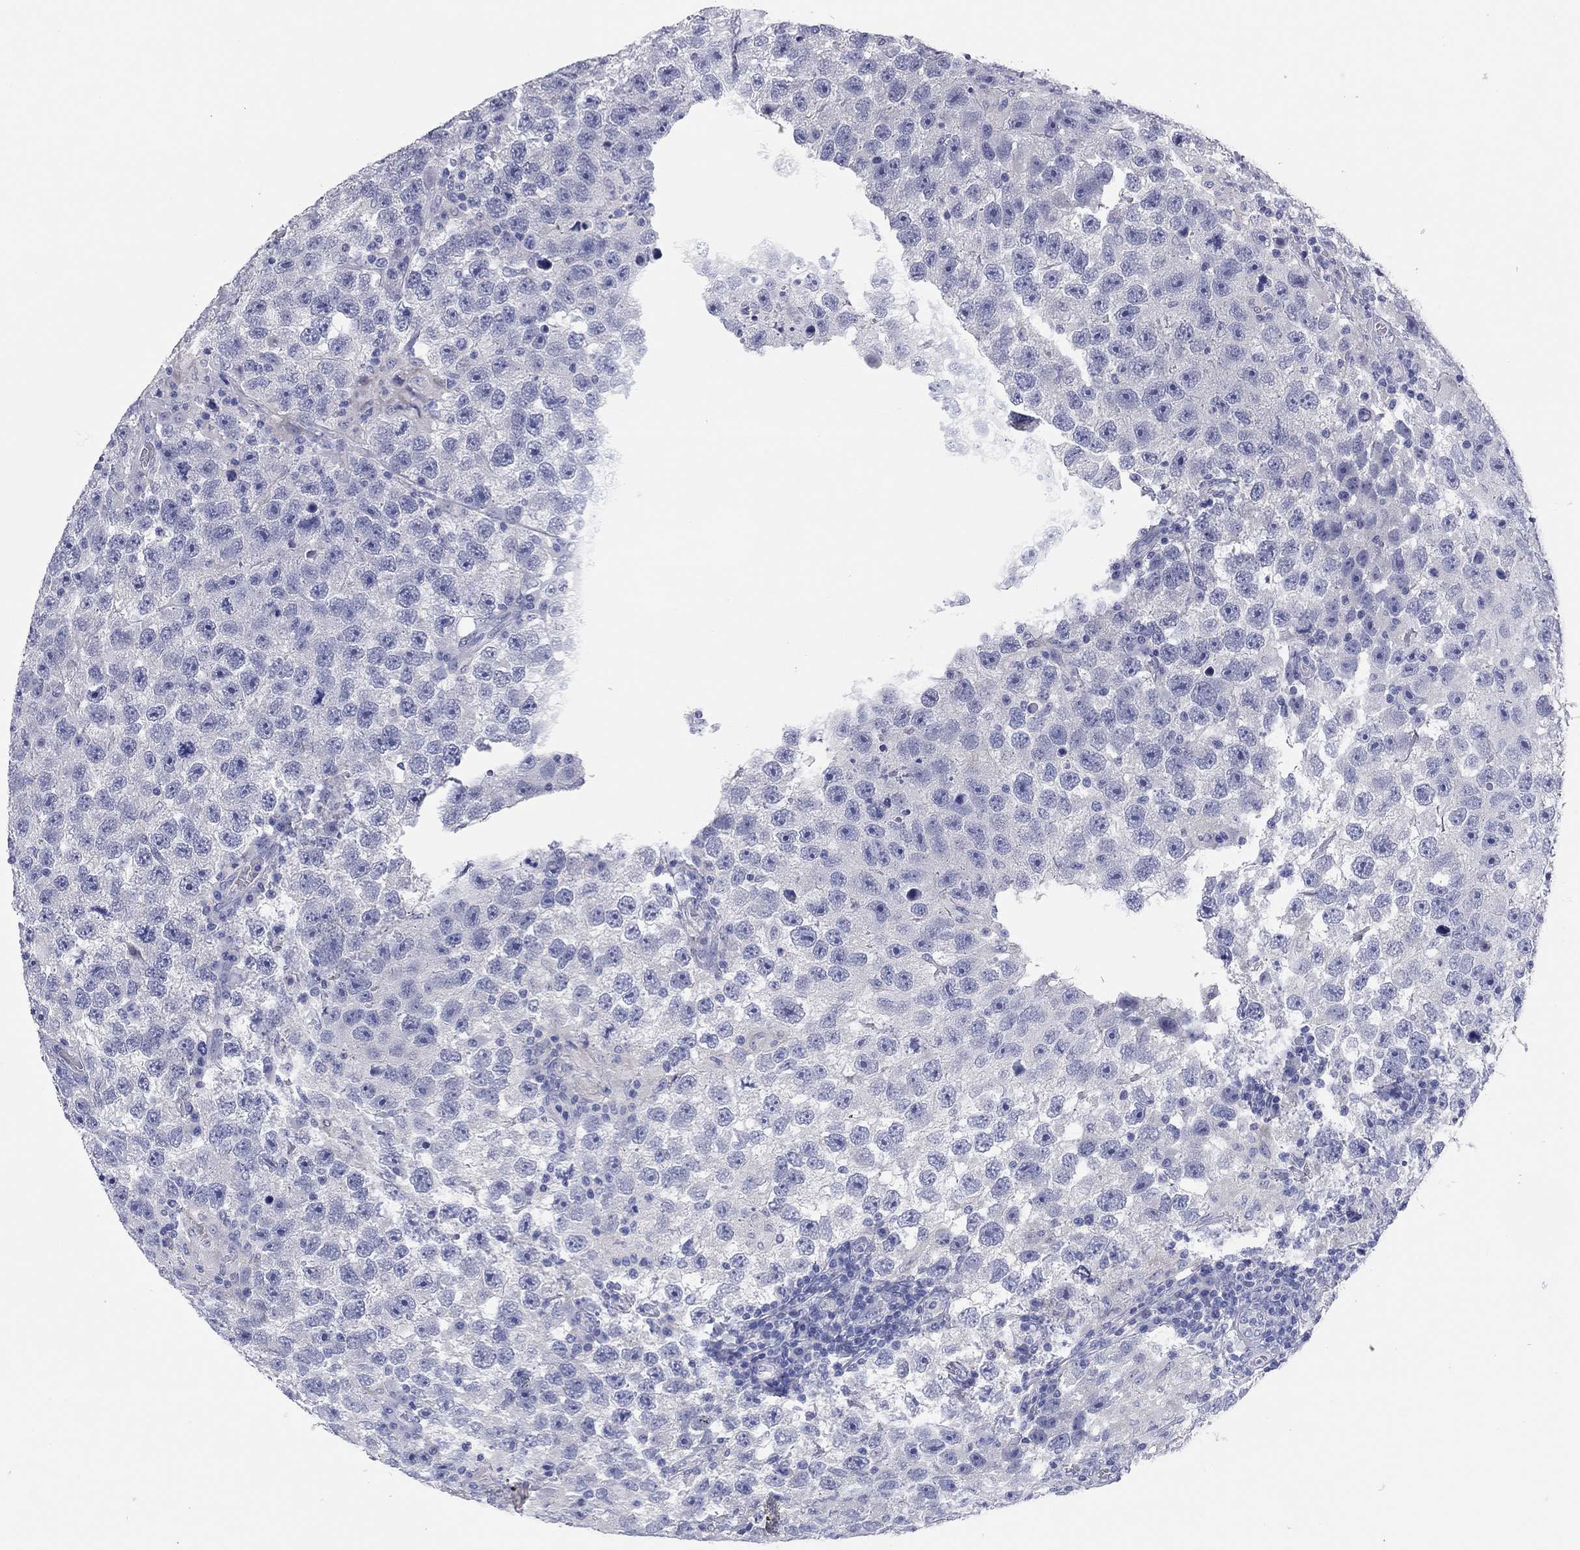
{"staining": {"intensity": "negative", "quantity": "none", "location": "none"}, "tissue": "testis cancer", "cell_type": "Tumor cells", "image_type": "cancer", "snomed": [{"axis": "morphology", "description": "Seminoma, NOS"}, {"axis": "topography", "description": "Testis"}], "caption": "Histopathology image shows no protein expression in tumor cells of testis cancer tissue.", "gene": "TMEM221", "patient": {"sex": "male", "age": 26}}